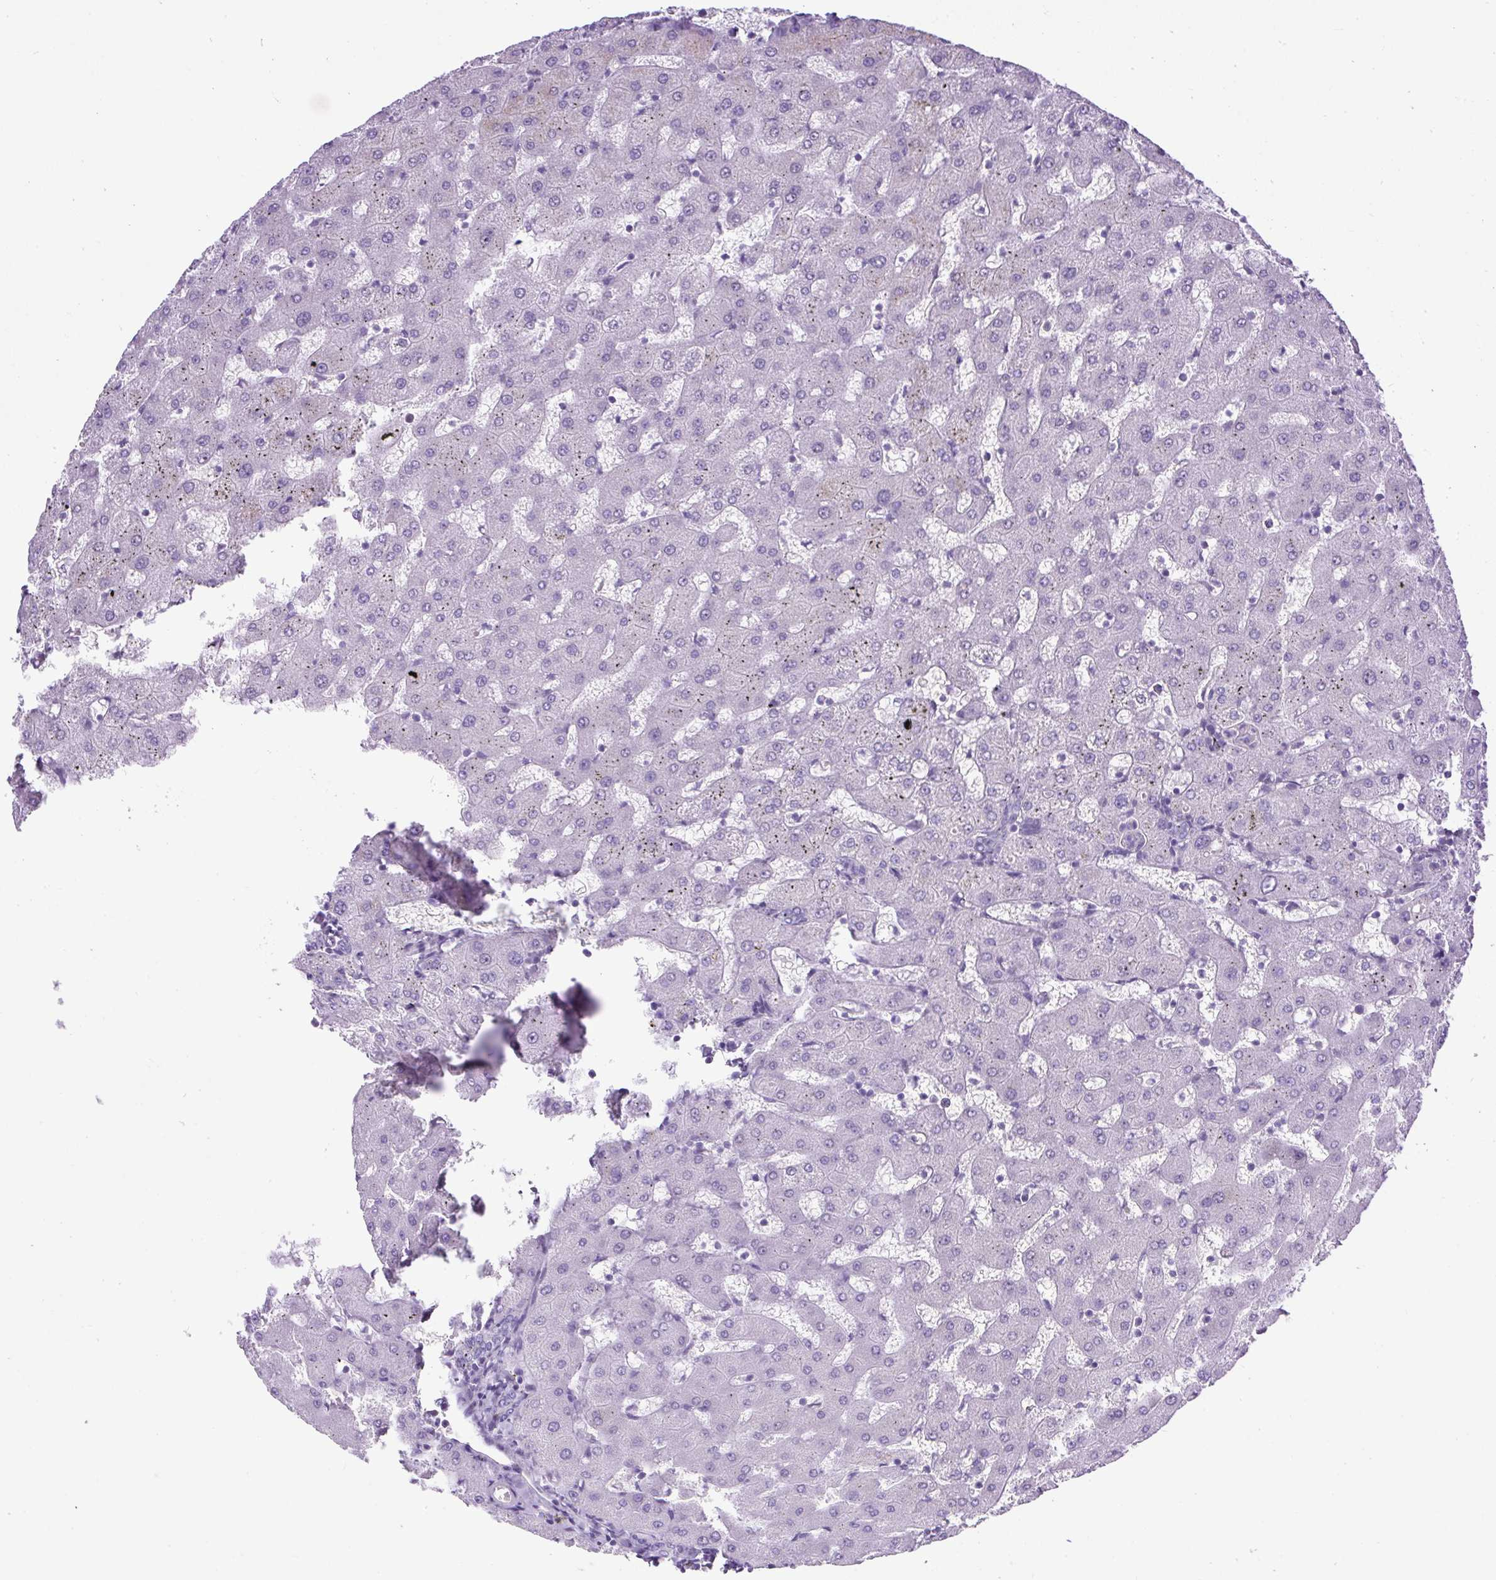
{"staining": {"intensity": "negative", "quantity": "none", "location": "none"}, "tissue": "liver", "cell_type": "Cholangiocytes", "image_type": "normal", "snomed": [{"axis": "morphology", "description": "Normal tissue, NOS"}, {"axis": "topography", "description": "Liver"}], "caption": "Immunohistochemistry of normal human liver displays no staining in cholangiocytes. The staining is performed using DAB brown chromogen with nuclei counter-stained in using hematoxylin.", "gene": "WNT10B", "patient": {"sex": "female", "age": 63}}